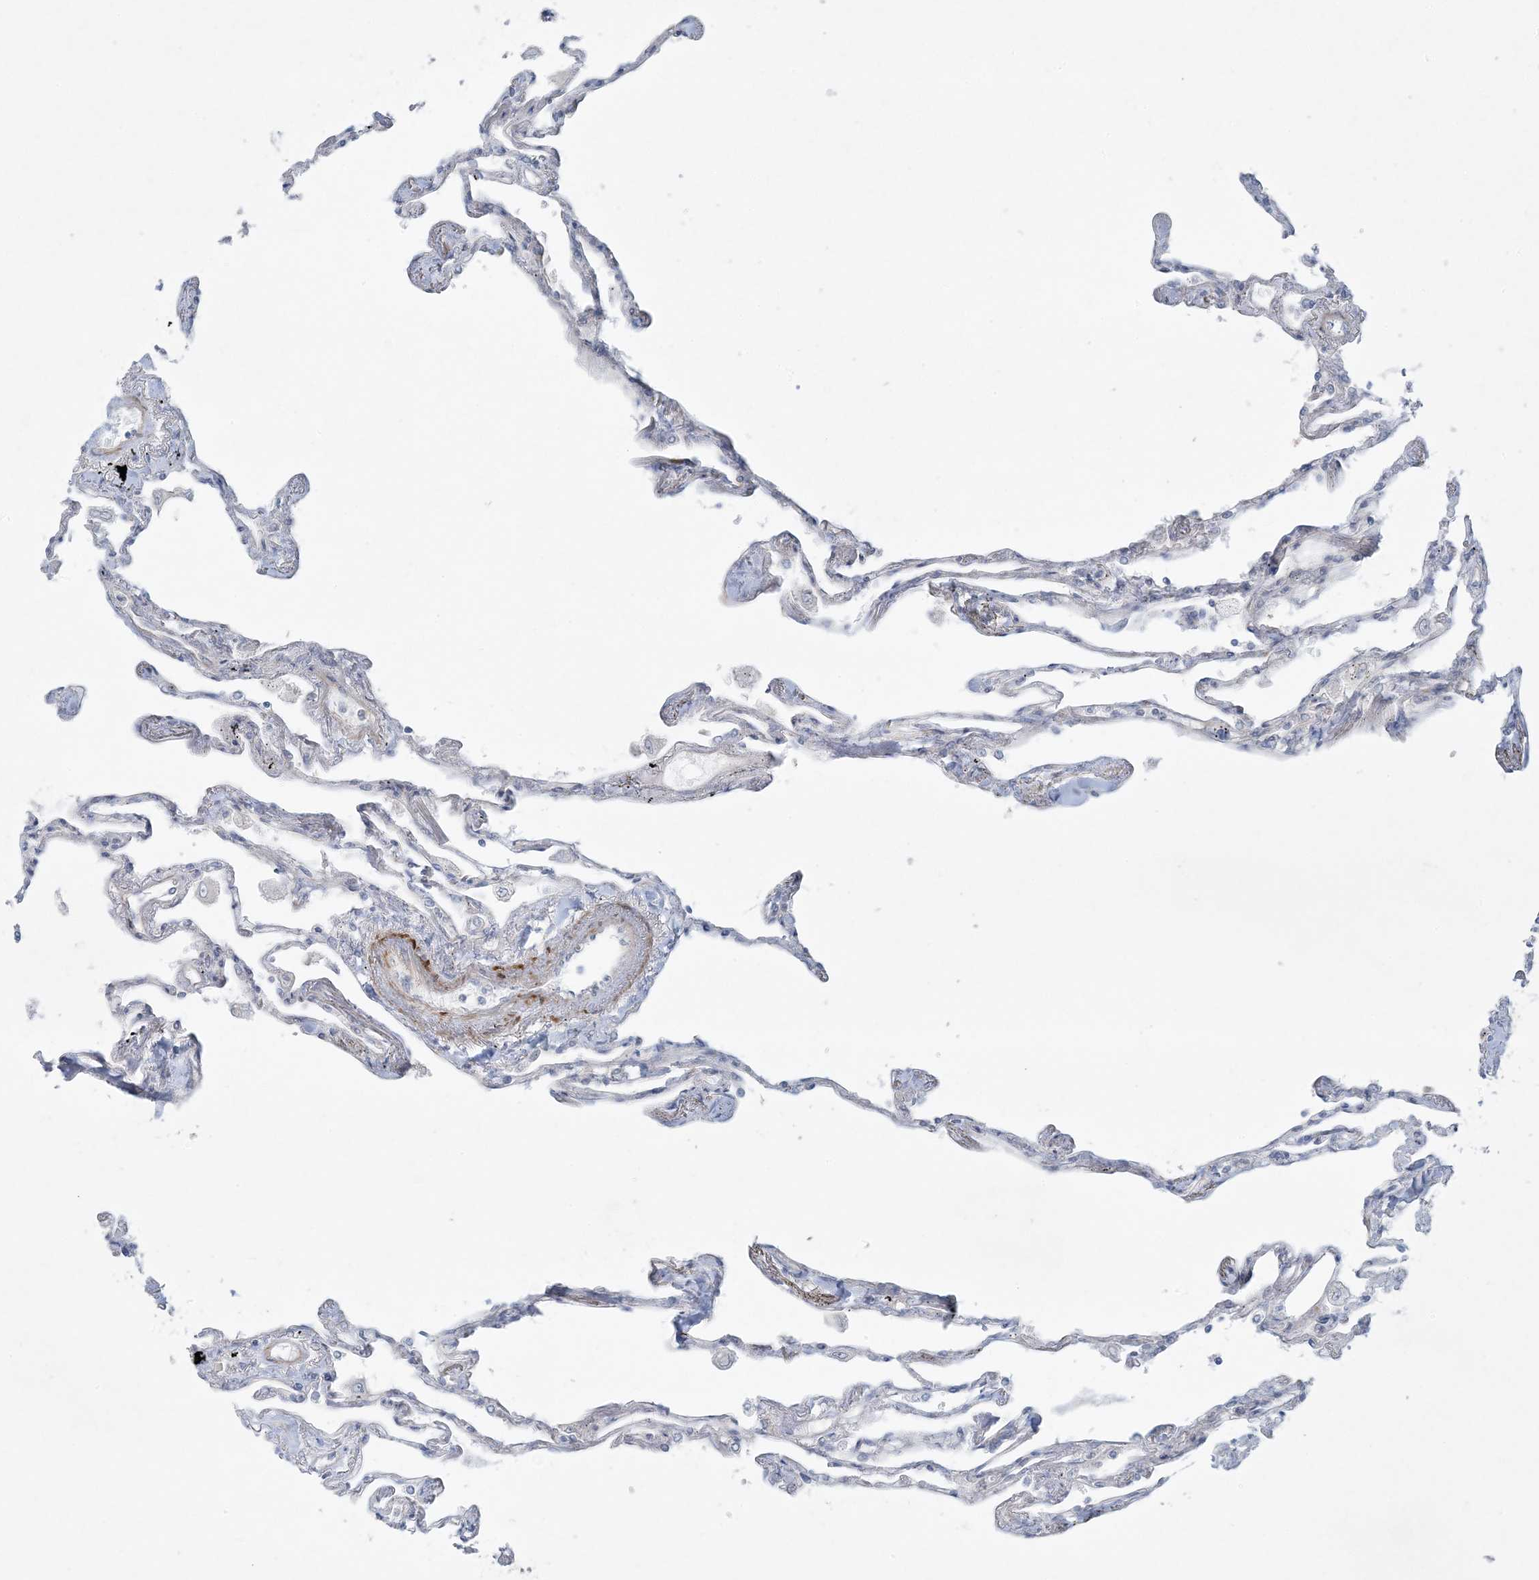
{"staining": {"intensity": "strong", "quantity": "<25%", "location": "cytoplasmic/membranous,nuclear"}, "tissue": "lung", "cell_type": "Alveolar cells", "image_type": "normal", "snomed": [{"axis": "morphology", "description": "Normal tissue, NOS"}, {"axis": "topography", "description": "Lung"}], "caption": "Immunohistochemical staining of normal lung reveals <25% levels of strong cytoplasmic/membranous,nuclear protein staining in about <25% of alveolar cells.", "gene": "PIK3R4", "patient": {"sex": "female", "age": 67}}